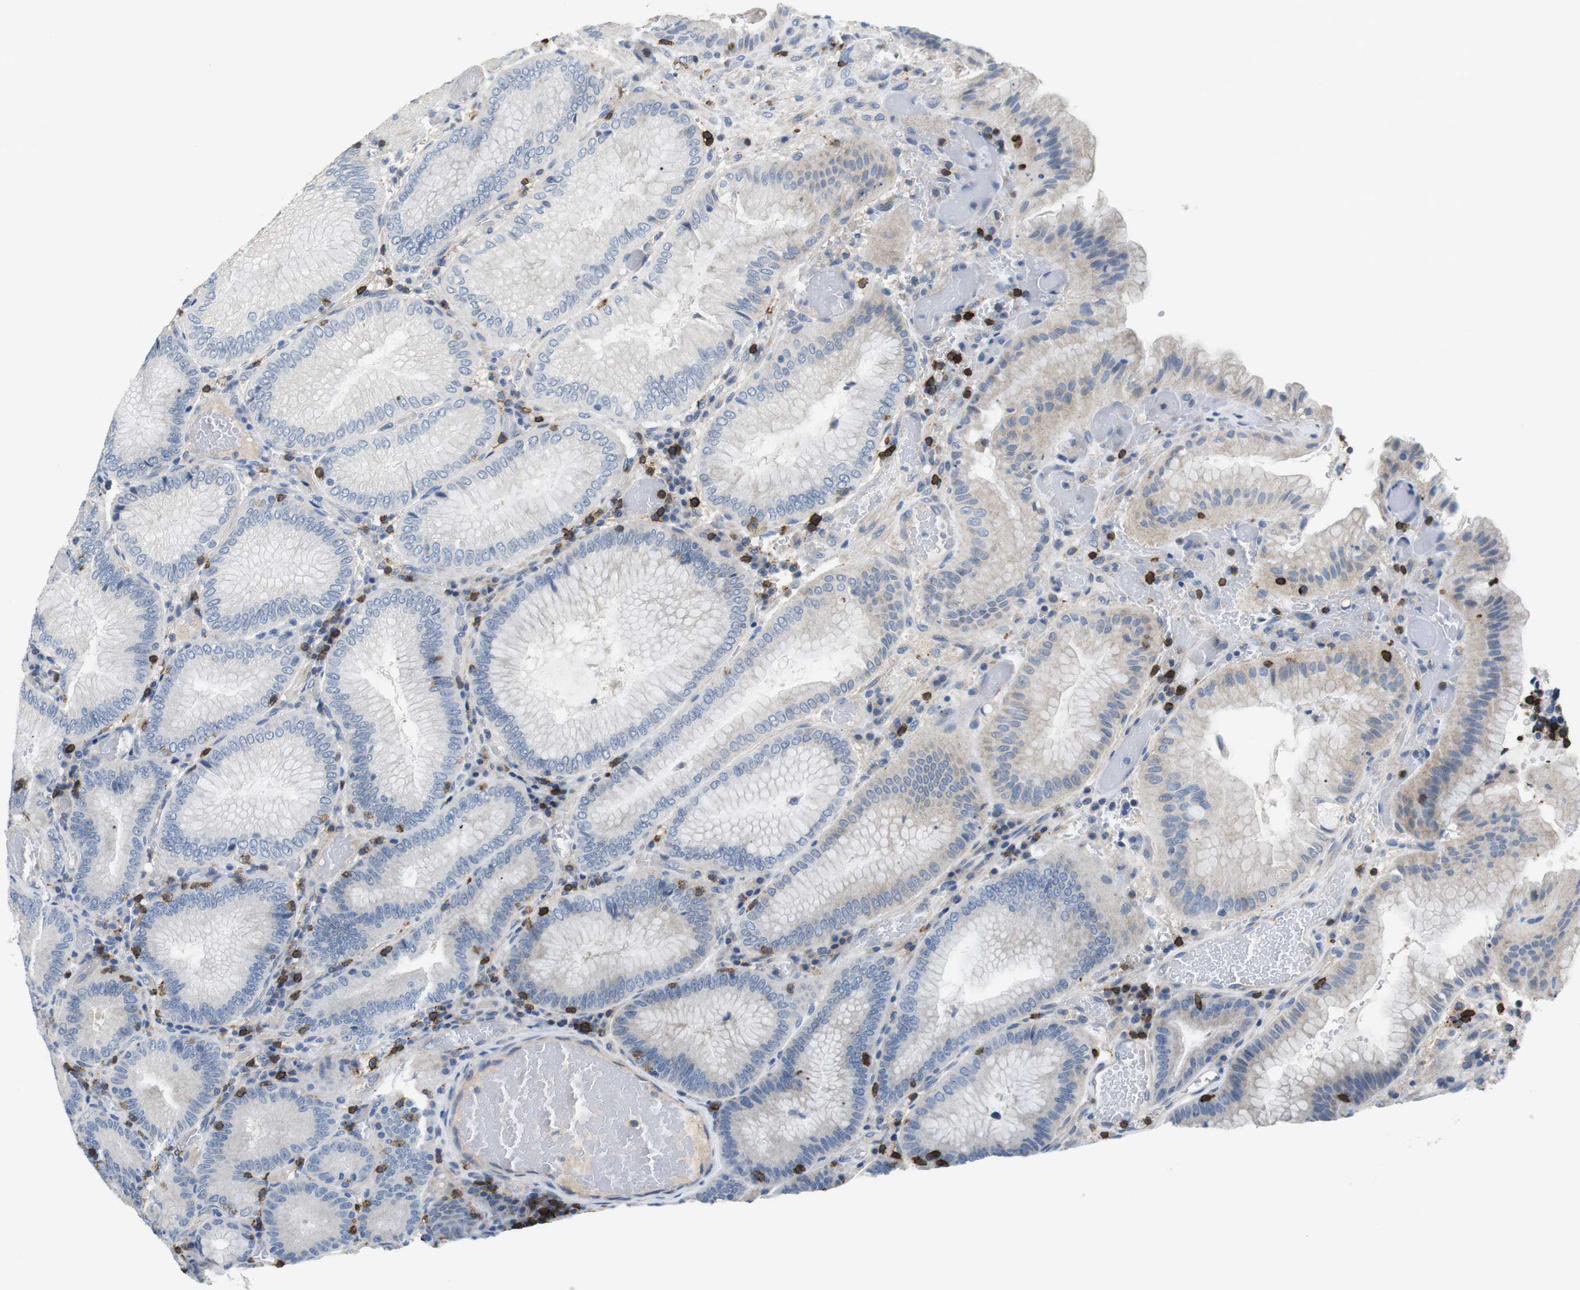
{"staining": {"intensity": "moderate", "quantity": "25%-75%", "location": "cytoplasmic/membranous"}, "tissue": "stomach", "cell_type": "Glandular cells", "image_type": "normal", "snomed": [{"axis": "morphology", "description": "Normal tissue, NOS"}, {"axis": "morphology", "description": "Carcinoid, malignant, NOS"}, {"axis": "topography", "description": "Stomach, upper"}], "caption": "The photomicrograph displays staining of unremarkable stomach, revealing moderate cytoplasmic/membranous protein staining (brown color) within glandular cells.", "gene": "CD6", "patient": {"sex": "male", "age": 39}}